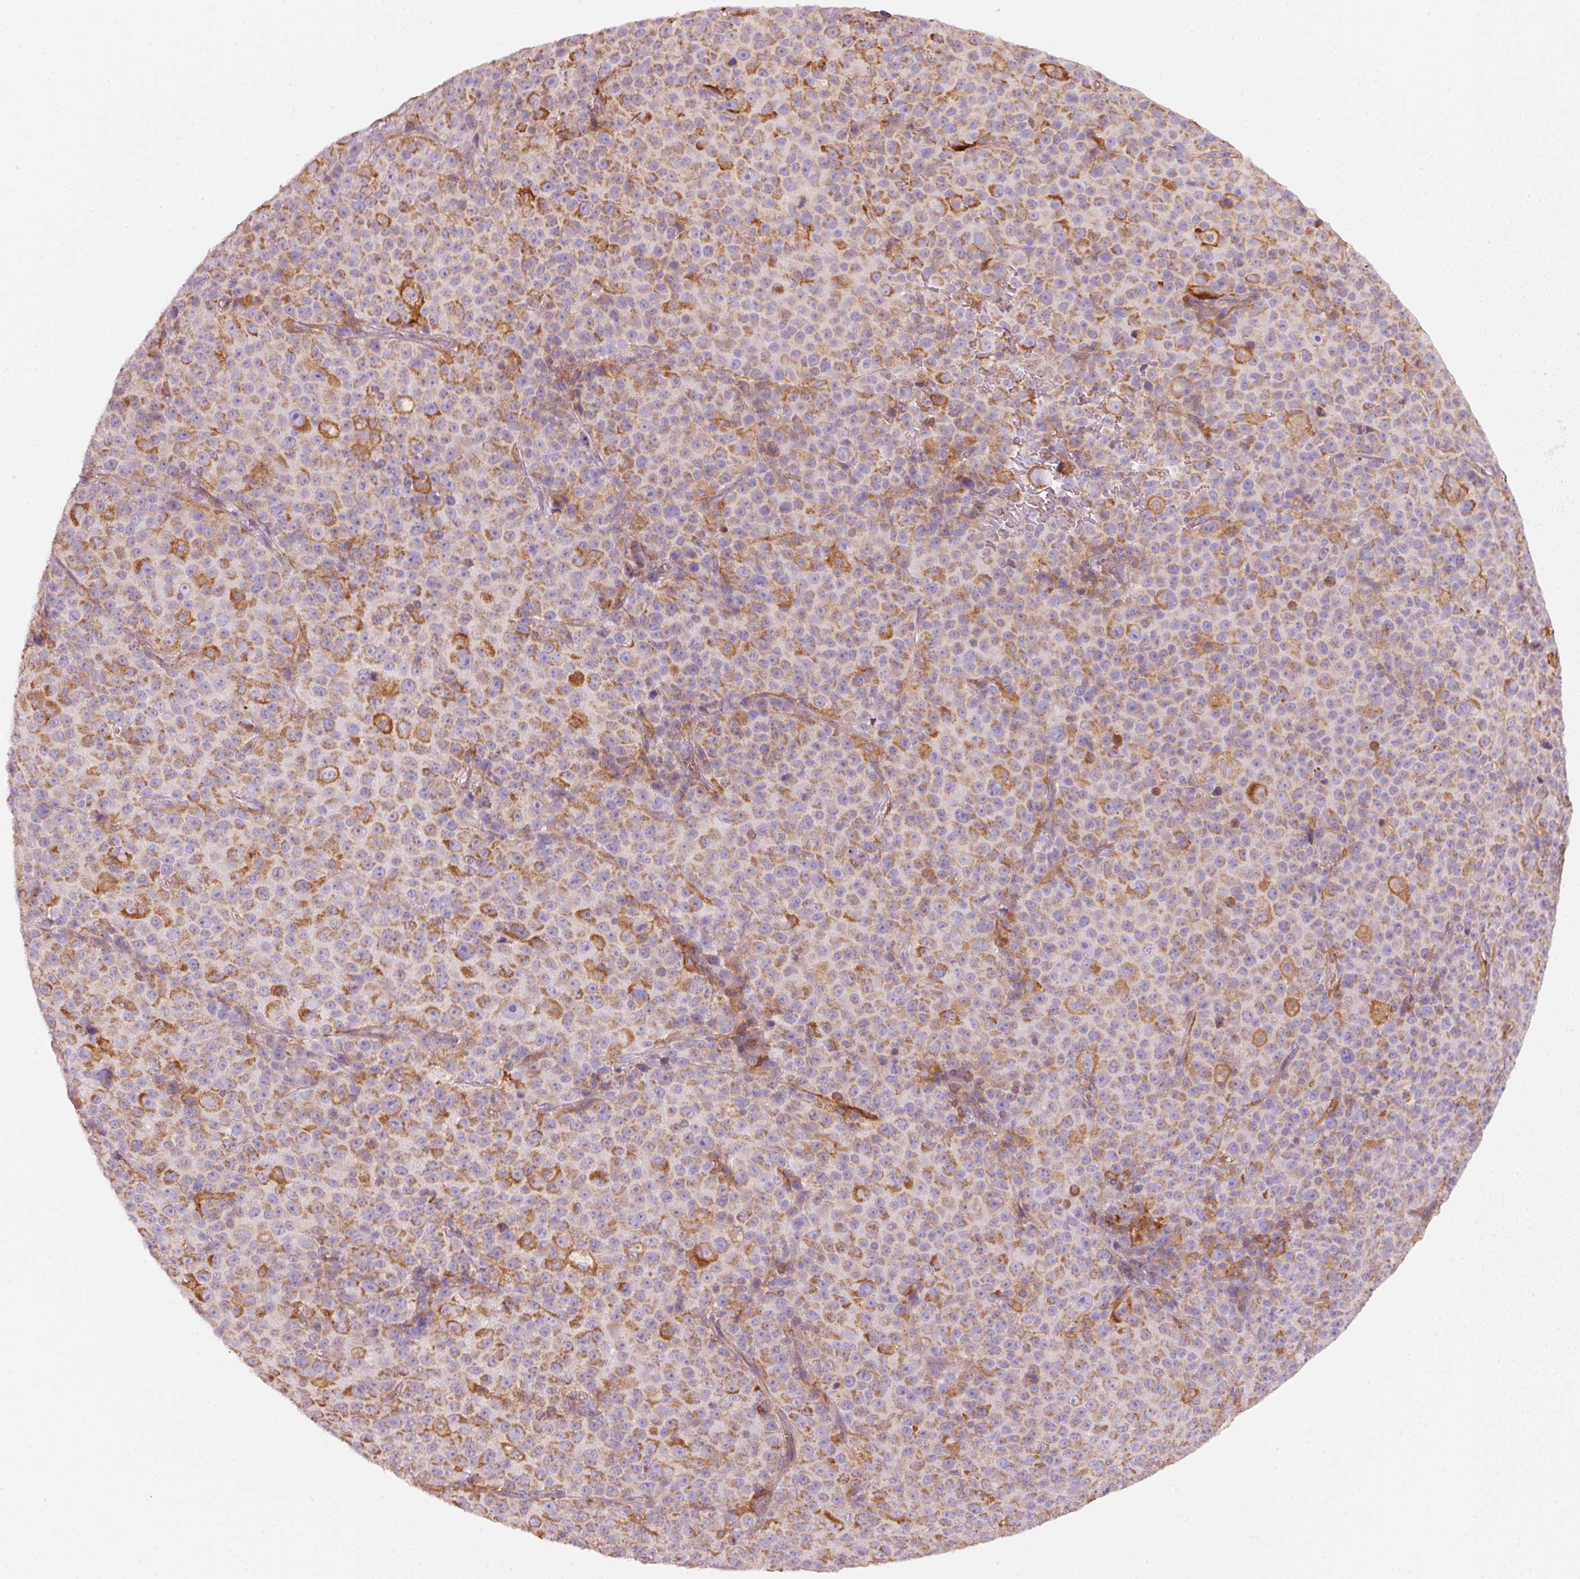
{"staining": {"intensity": "moderate", "quantity": "<25%", "location": "cytoplasmic/membranous"}, "tissue": "melanoma", "cell_type": "Tumor cells", "image_type": "cancer", "snomed": [{"axis": "morphology", "description": "Malignant melanoma, Metastatic site"}, {"axis": "topography", "description": "Skin"}, {"axis": "topography", "description": "Lymph node"}], "caption": "IHC of melanoma displays low levels of moderate cytoplasmic/membranous staining in about <25% of tumor cells.", "gene": "IQGAP2", "patient": {"sex": "male", "age": 66}}